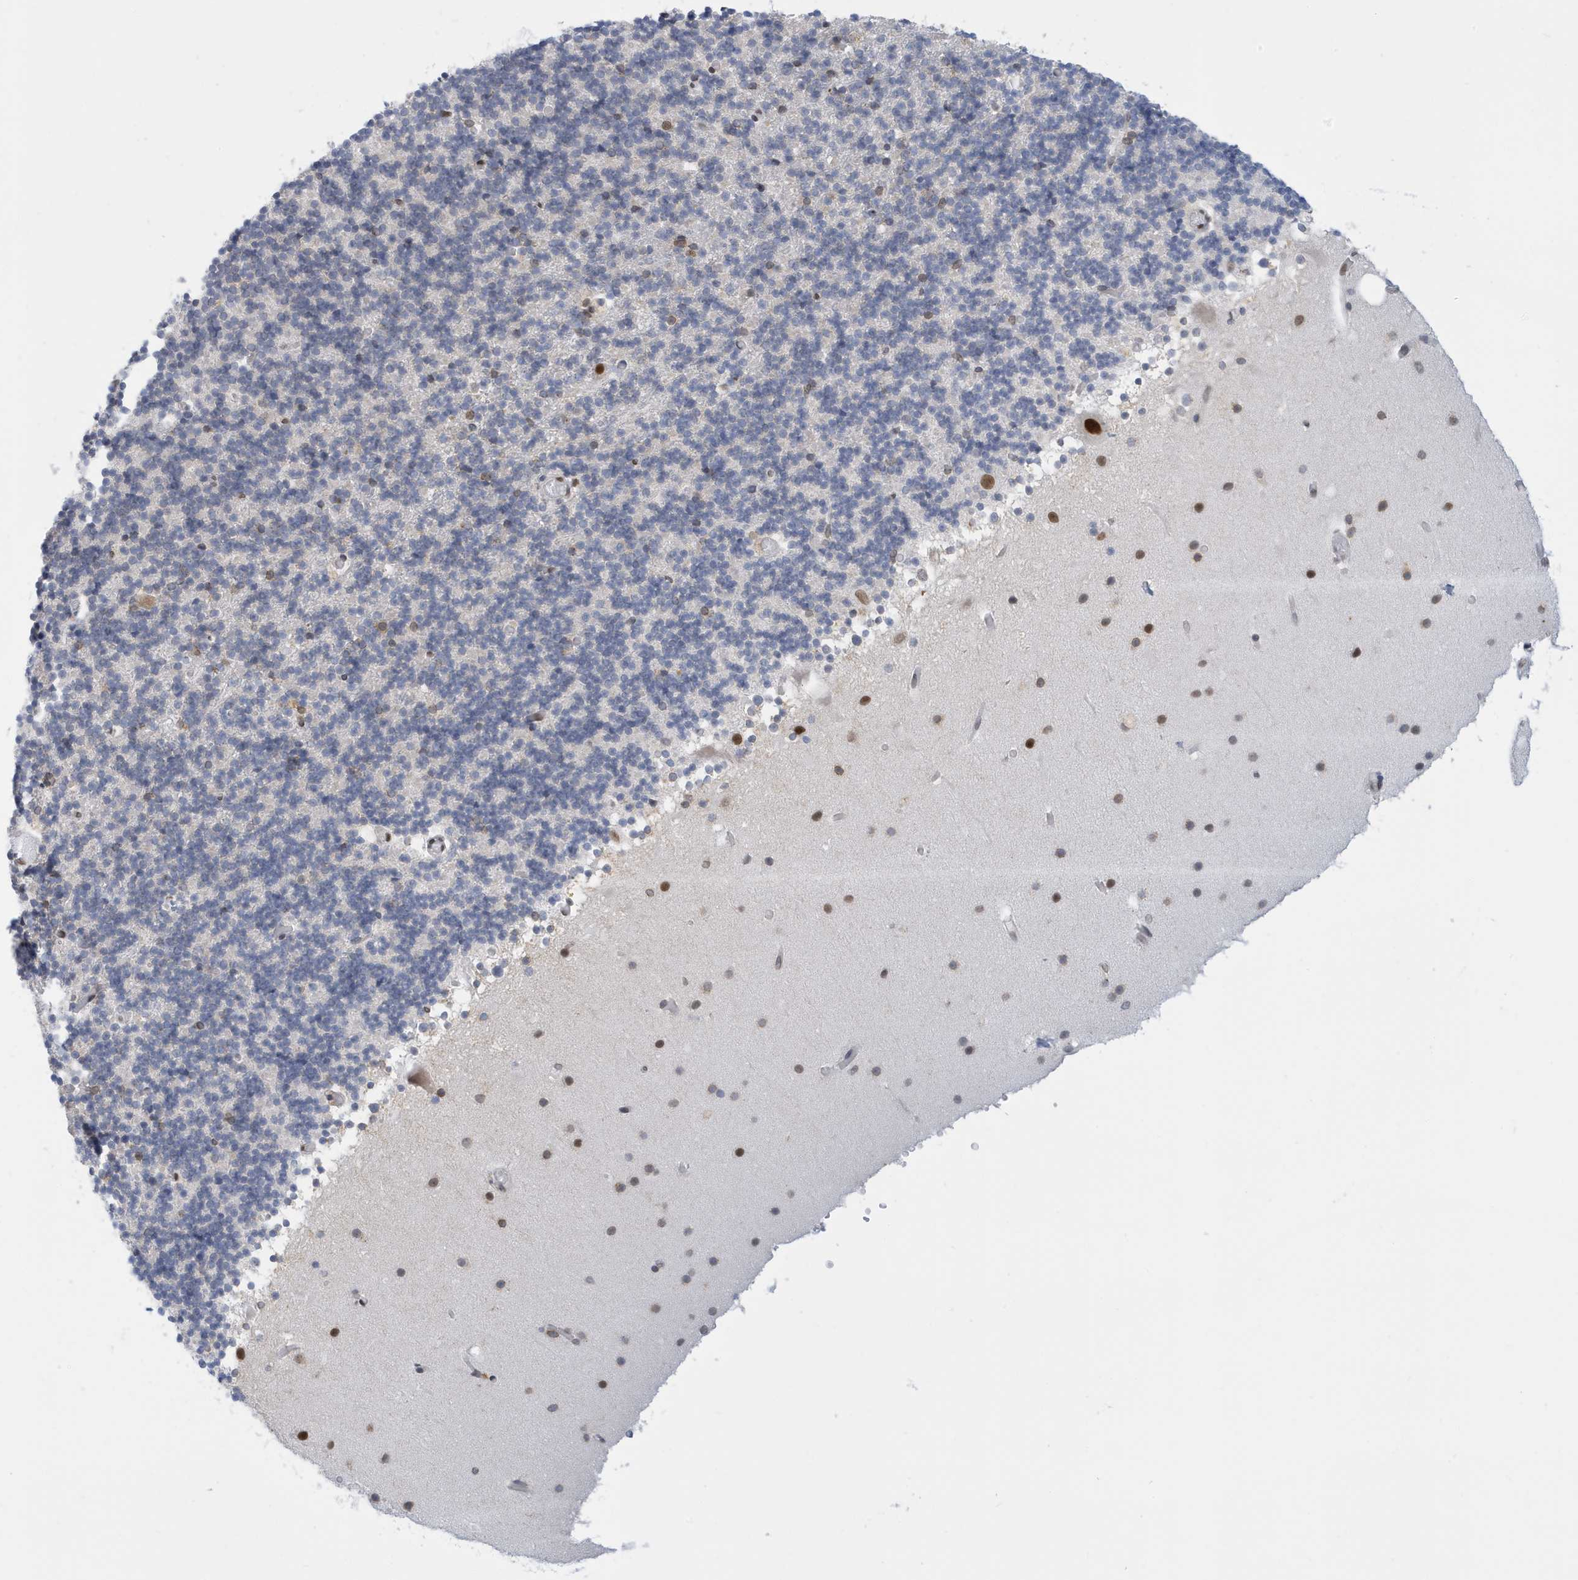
{"staining": {"intensity": "negative", "quantity": "none", "location": "none"}, "tissue": "cerebellum", "cell_type": "Cells in granular layer", "image_type": "normal", "snomed": [{"axis": "morphology", "description": "Normal tissue, NOS"}, {"axis": "topography", "description": "Cerebellum"}], "caption": "This micrograph is of unremarkable cerebellum stained with immunohistochemistry (IHC) to label a protein in brown with the nuclei are counter-stained blue. There is no staining in cells in granular layer.", "gene": "PCYT1A", "patient": {"sex": "male", "age": 57}}